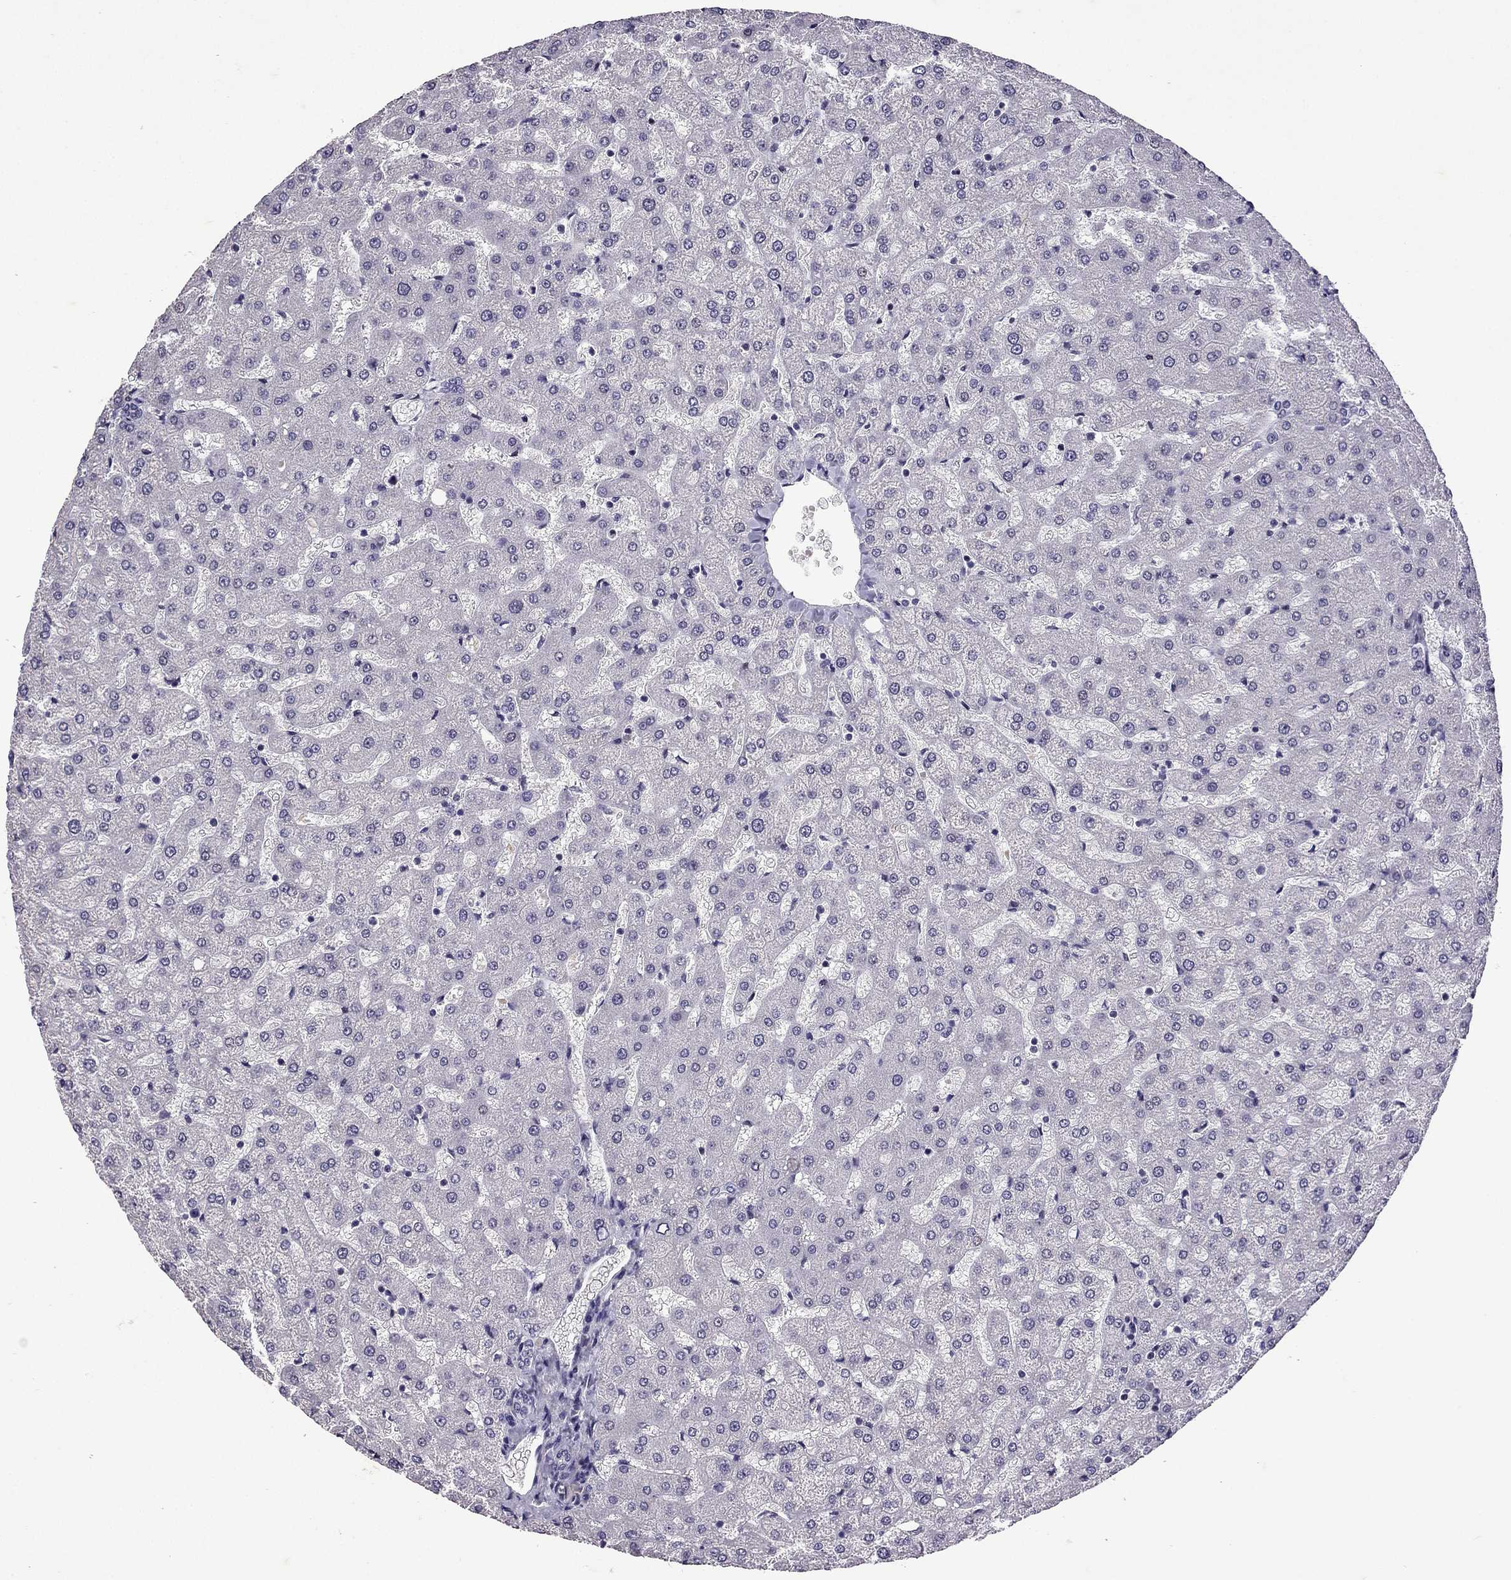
{"staining": {"intensity": "negative", "quantity": "none", "location": "none"}, "tissue": "liver", "cell_type": "Cholangiocytes", "image_type": "normal", "snomed": [{"axis": "morphology", "description": "Normal tissue, NOS"}, {"axis": "topography", "description": "Liver"}], "caption": "The image demonstrates no significant positivity in cholangiocytes of liver. The staining was performed using DAB (3,3'-diaminobenzidine) to visualize the protein expression in brown, while the nuclei were stained in blue with hematoxylin (Magnification: 20x).", "gene": "TTN", "patient": {"sex": "female", "age": 50}}